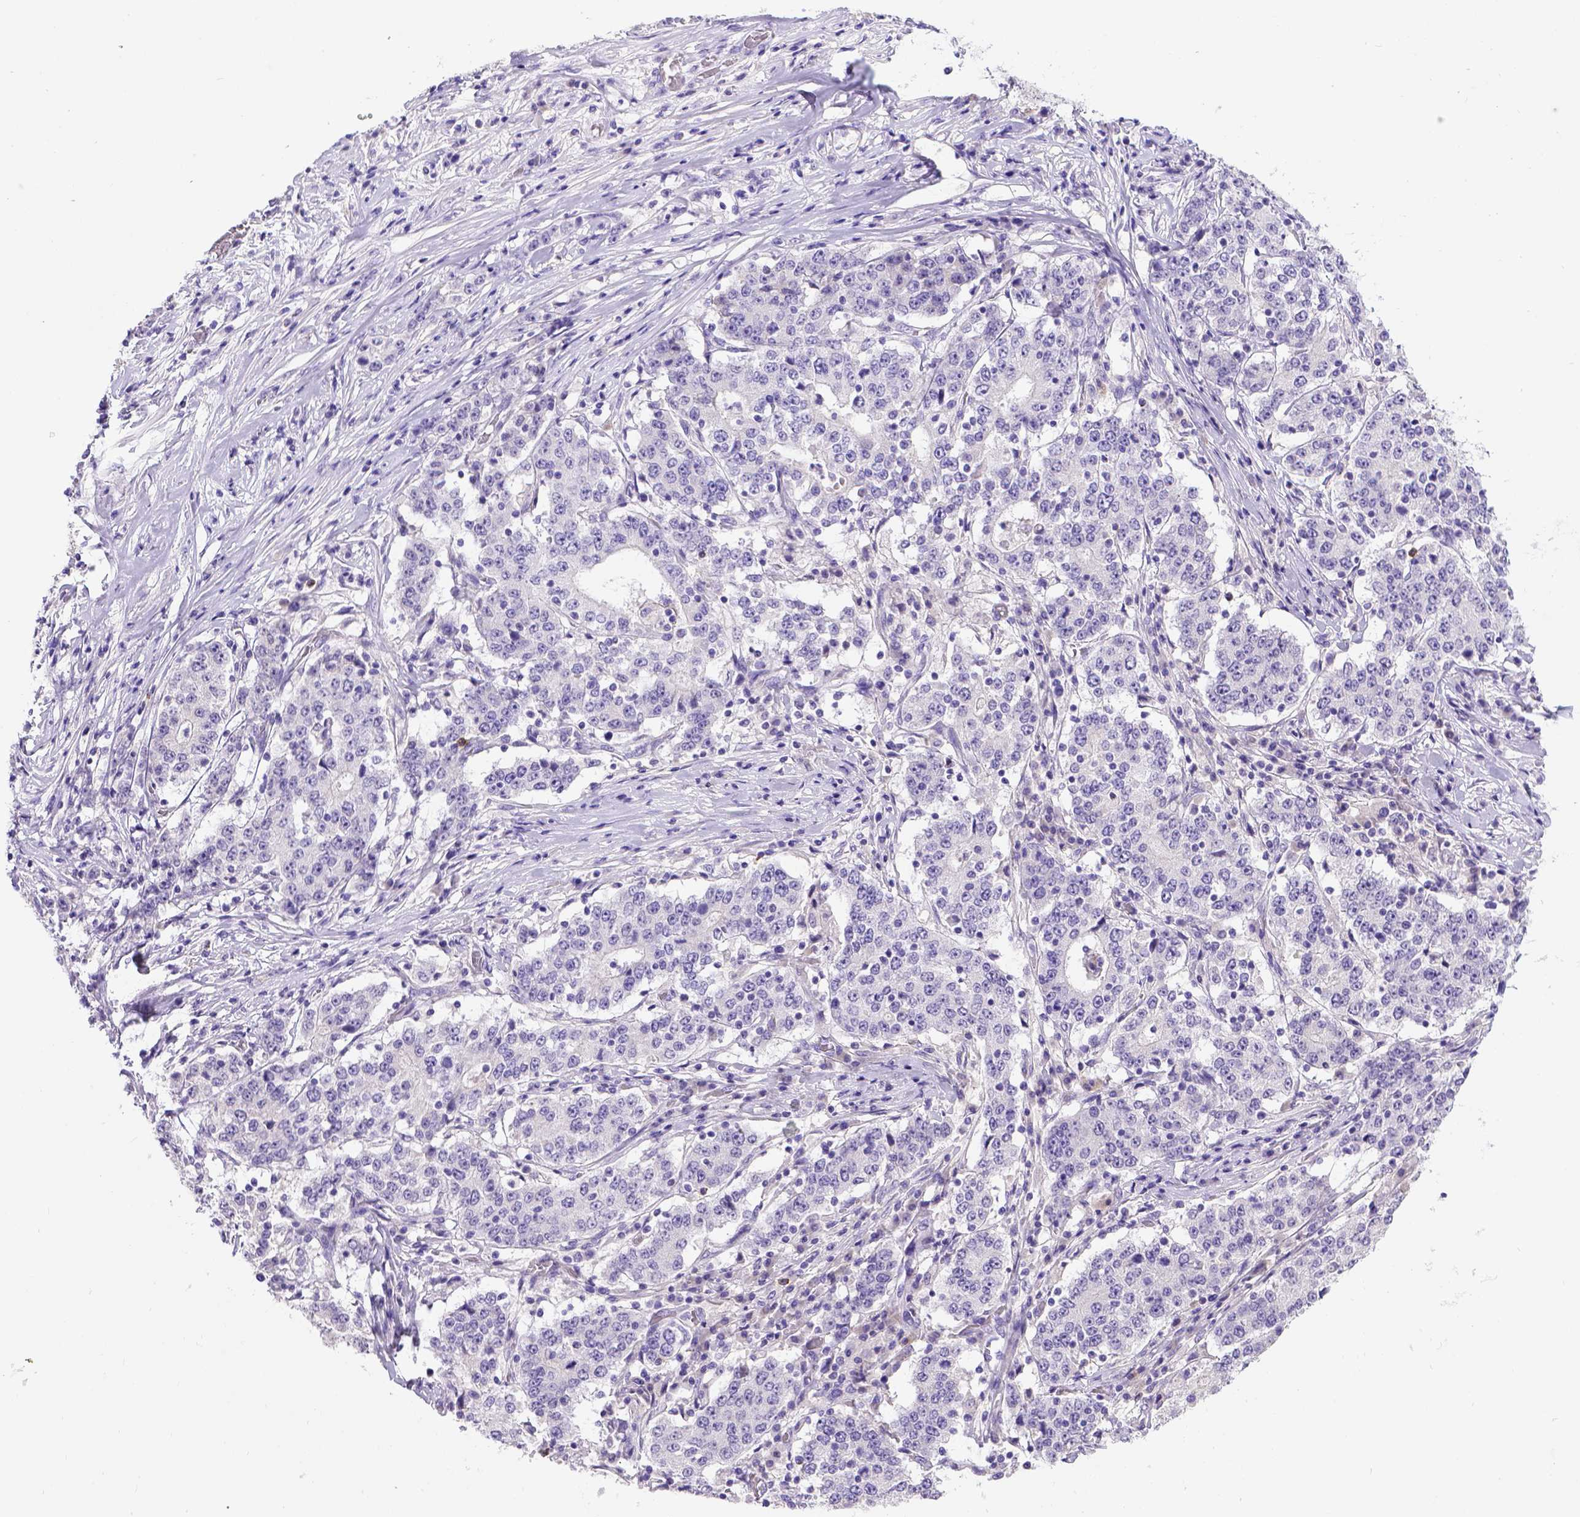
{"staining": {"intensity": "negative", "quantity": "none", "location": "none"}, "tissue": "stomach cancer", "cell_type": "Tumor cells", "image_type": "cancer", "snomed": [{"axis": "morphology", "description": "Adenocarcinoma, NOS"}, {"axis": "topography", "description": "Stomach"}], "caption": "A high-resolution histopathology image shows immunohistochemistry (IHC) staining of stomach adenocarcinoma, which reveals no significant positivity in tumor cells. (DAB immunohistochemistry (IHC) visualized using brightfield microscopy, high magnification).", "gene": "B3GAT1", "patient": {"sex": "male", "age": 59}}